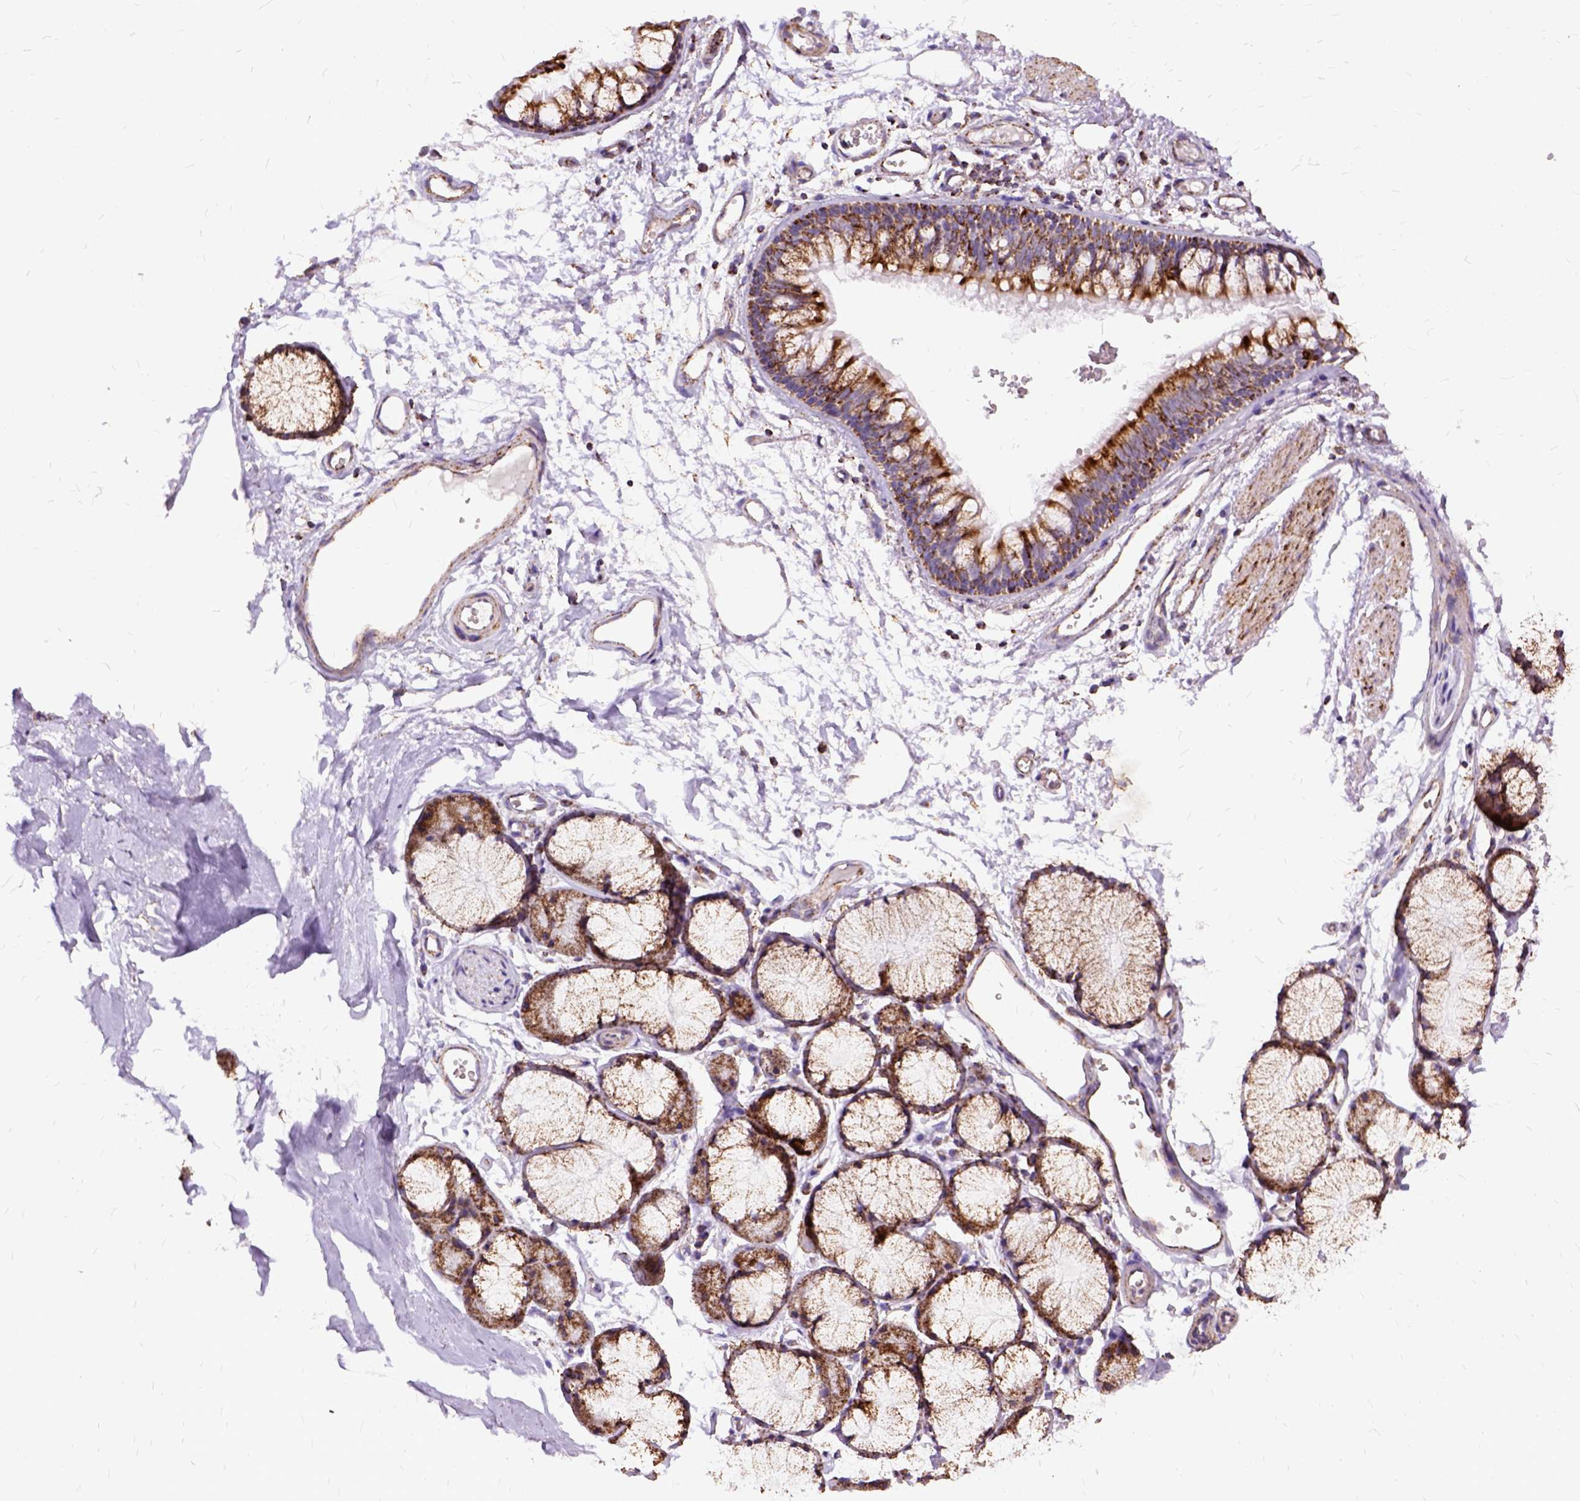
{"staining": {"intensity": "moderate", "quantity": ">75%", "location": "cytoplasmic/membranous"}, "tissue": "adipose tissue", "cell_type": "Adipocytes", "image_type": "normal", "snomed": [{"axis": "morphology", "description": "Normal tissue, NOS"}, {"axis": "topography", "description": "Cartilage tissue"}, {"axis": "topography", "description": "Bronchus"}], "caption": "A brown stain highlights moderate cytoplasmic/membranous positivity of a protein in adipocytes of normal adipose tissue. The staining is performed using DAB (3,3'-diaminobenzidine) brown chromogen to label protein expression. The nuclei are counter-stained blue using hematoxylin.", "gene": "OXCT1", "patient": {"sex": "female", "age": 79}}